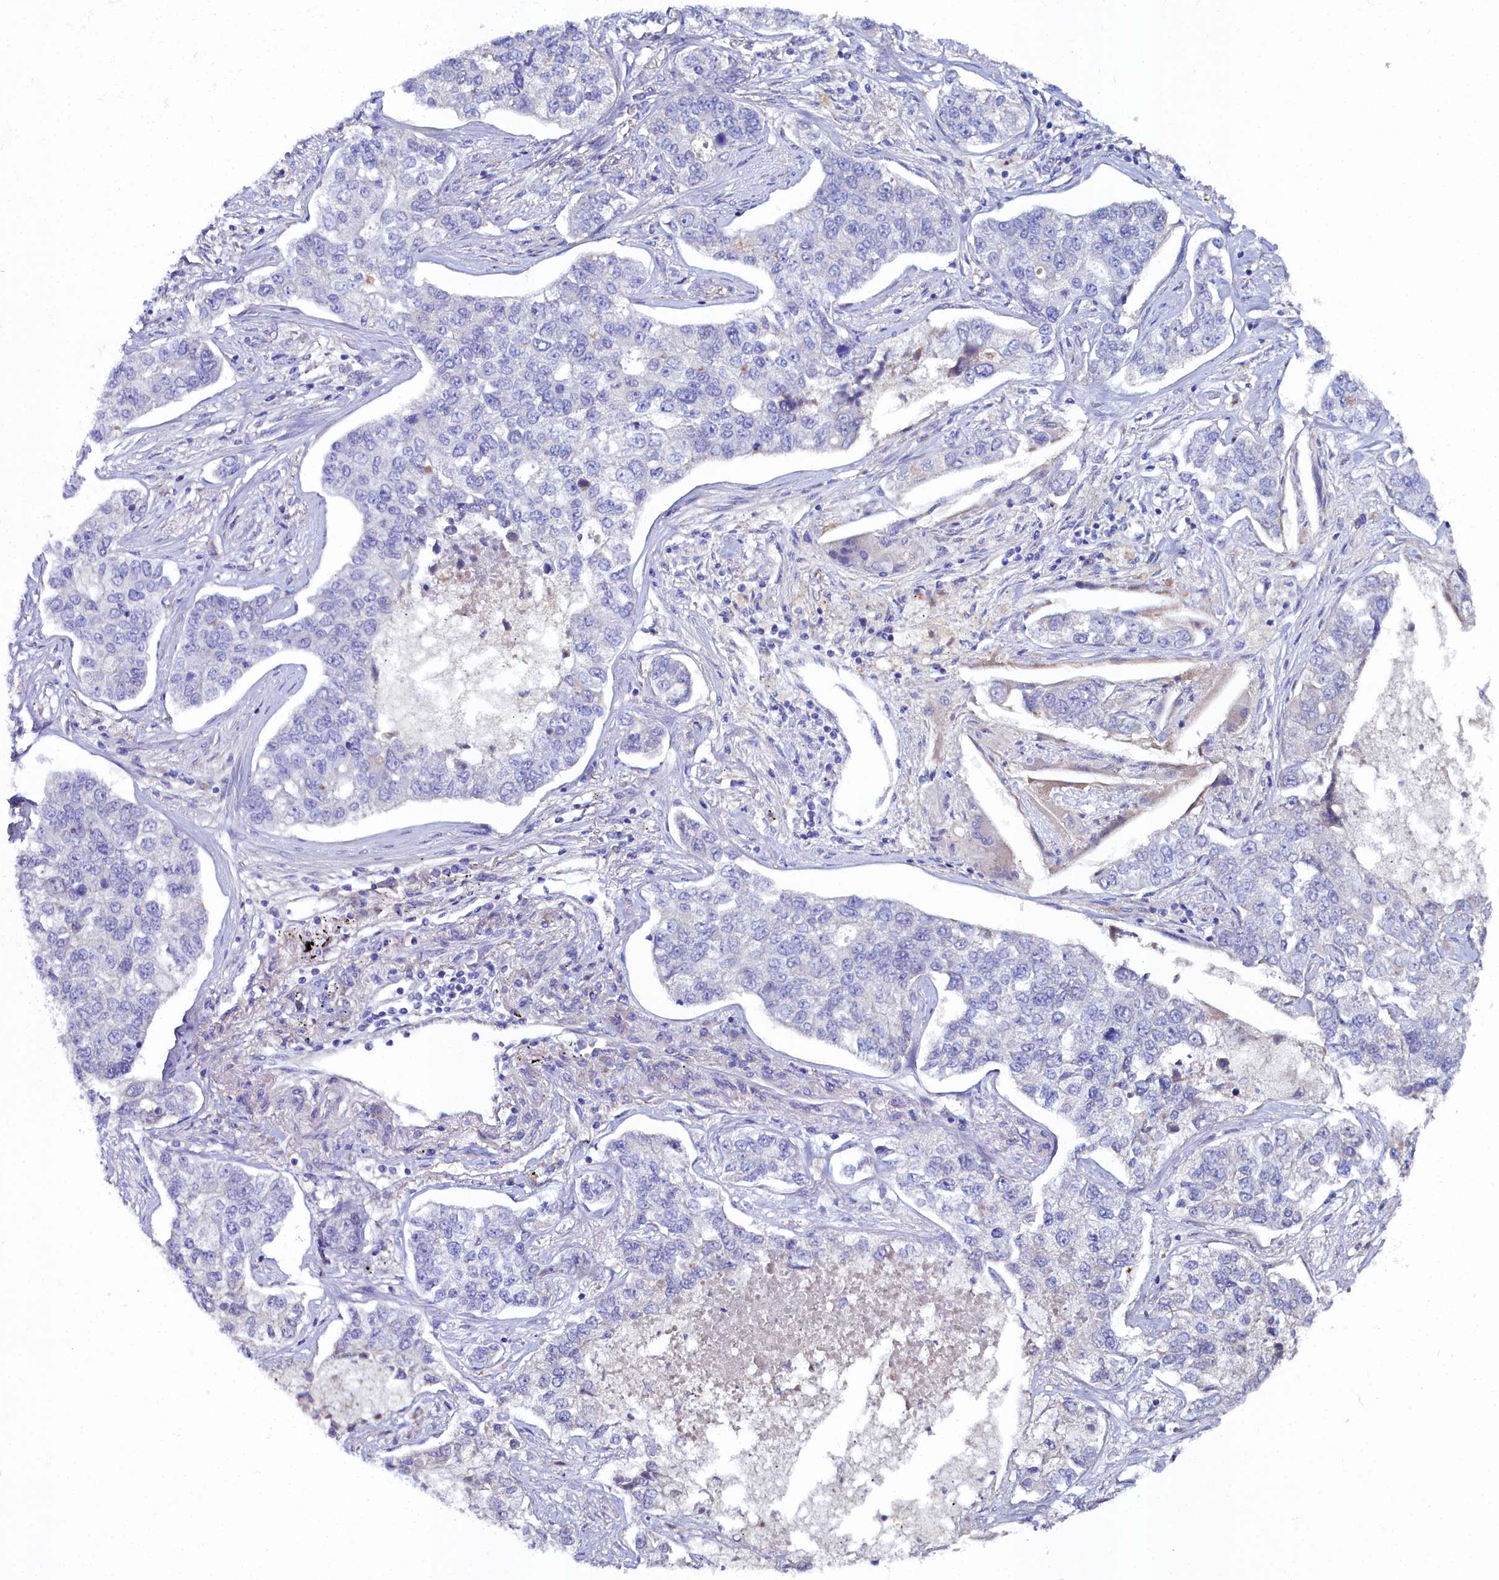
{"staining": {"intensity": "negative", "quantity": "none", "location": "none"}, "tissue": "lung cancer", "cell_type": "Tumor cells", "image_type": "cancer", "snomed": [{"axis": "morphology", "description": "Adenocarcinoma, NOS"}, {"axis": "topography", "description": "Lung"}], "caption": "Tumor cells are negative for protein expression in human lung cancer.", "gene": "SLC49A3", "patient": {"sex": "male", "age": 49}}